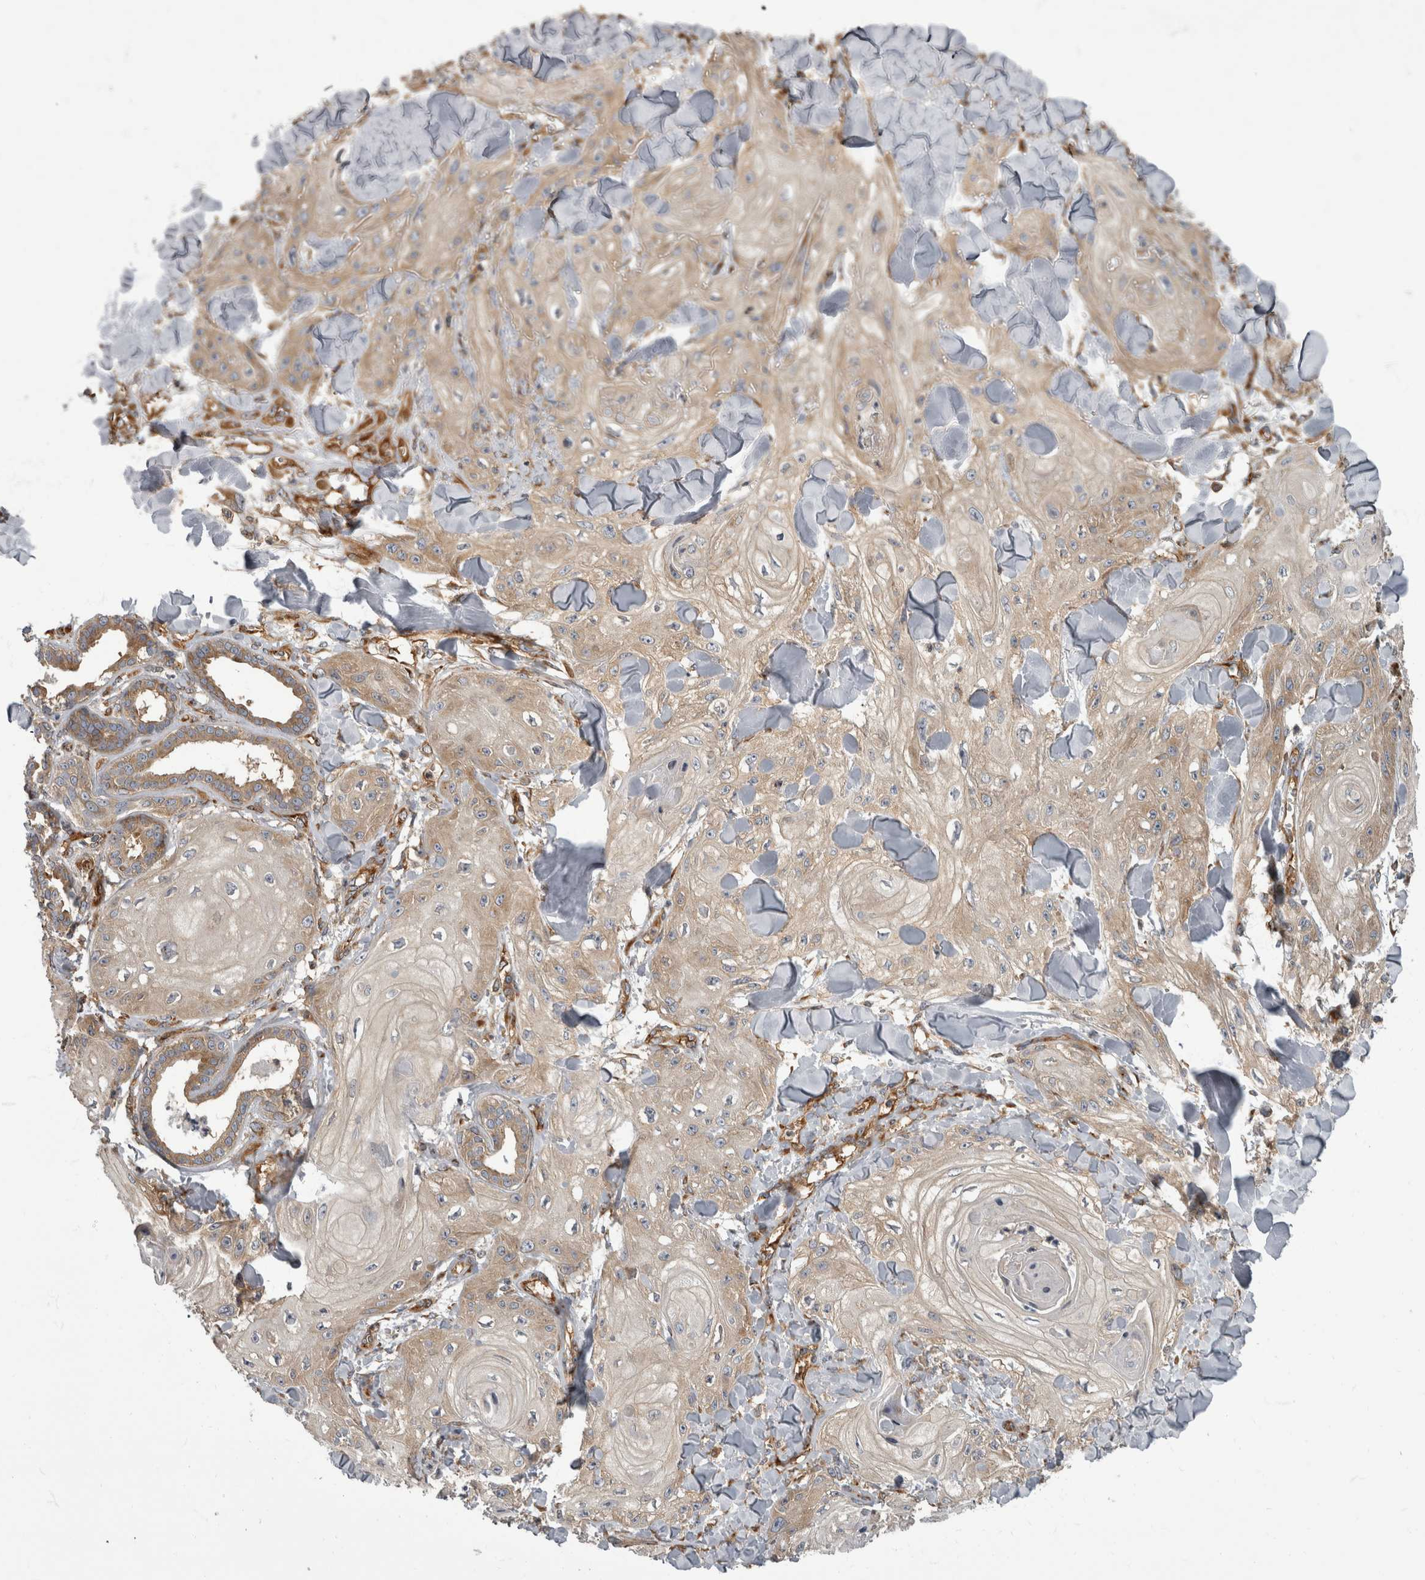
{"staining": {"intensity": "weak", "quantity": "<25%", "location": "cytoplasmic/membranous"}, "tissue": "skin cancer", "cell_type": "Tumor cells", "image_type": "cancer", "snomed": [{"axis": "morphology", "description": "Squamous cell carcinoma, NOS"}, {"axis": "topography", "description": "Skin"}], "caption": "This is a micrograph of IHC staining of skin cancer (squamous cell carcinoma), which shows no staining in tumor cells. (Immunohistochemistry (ihc), brightfield microscopy, high magnification).", "gene": "HOOK3", "patient": {"sex": "male", "age": 74}}